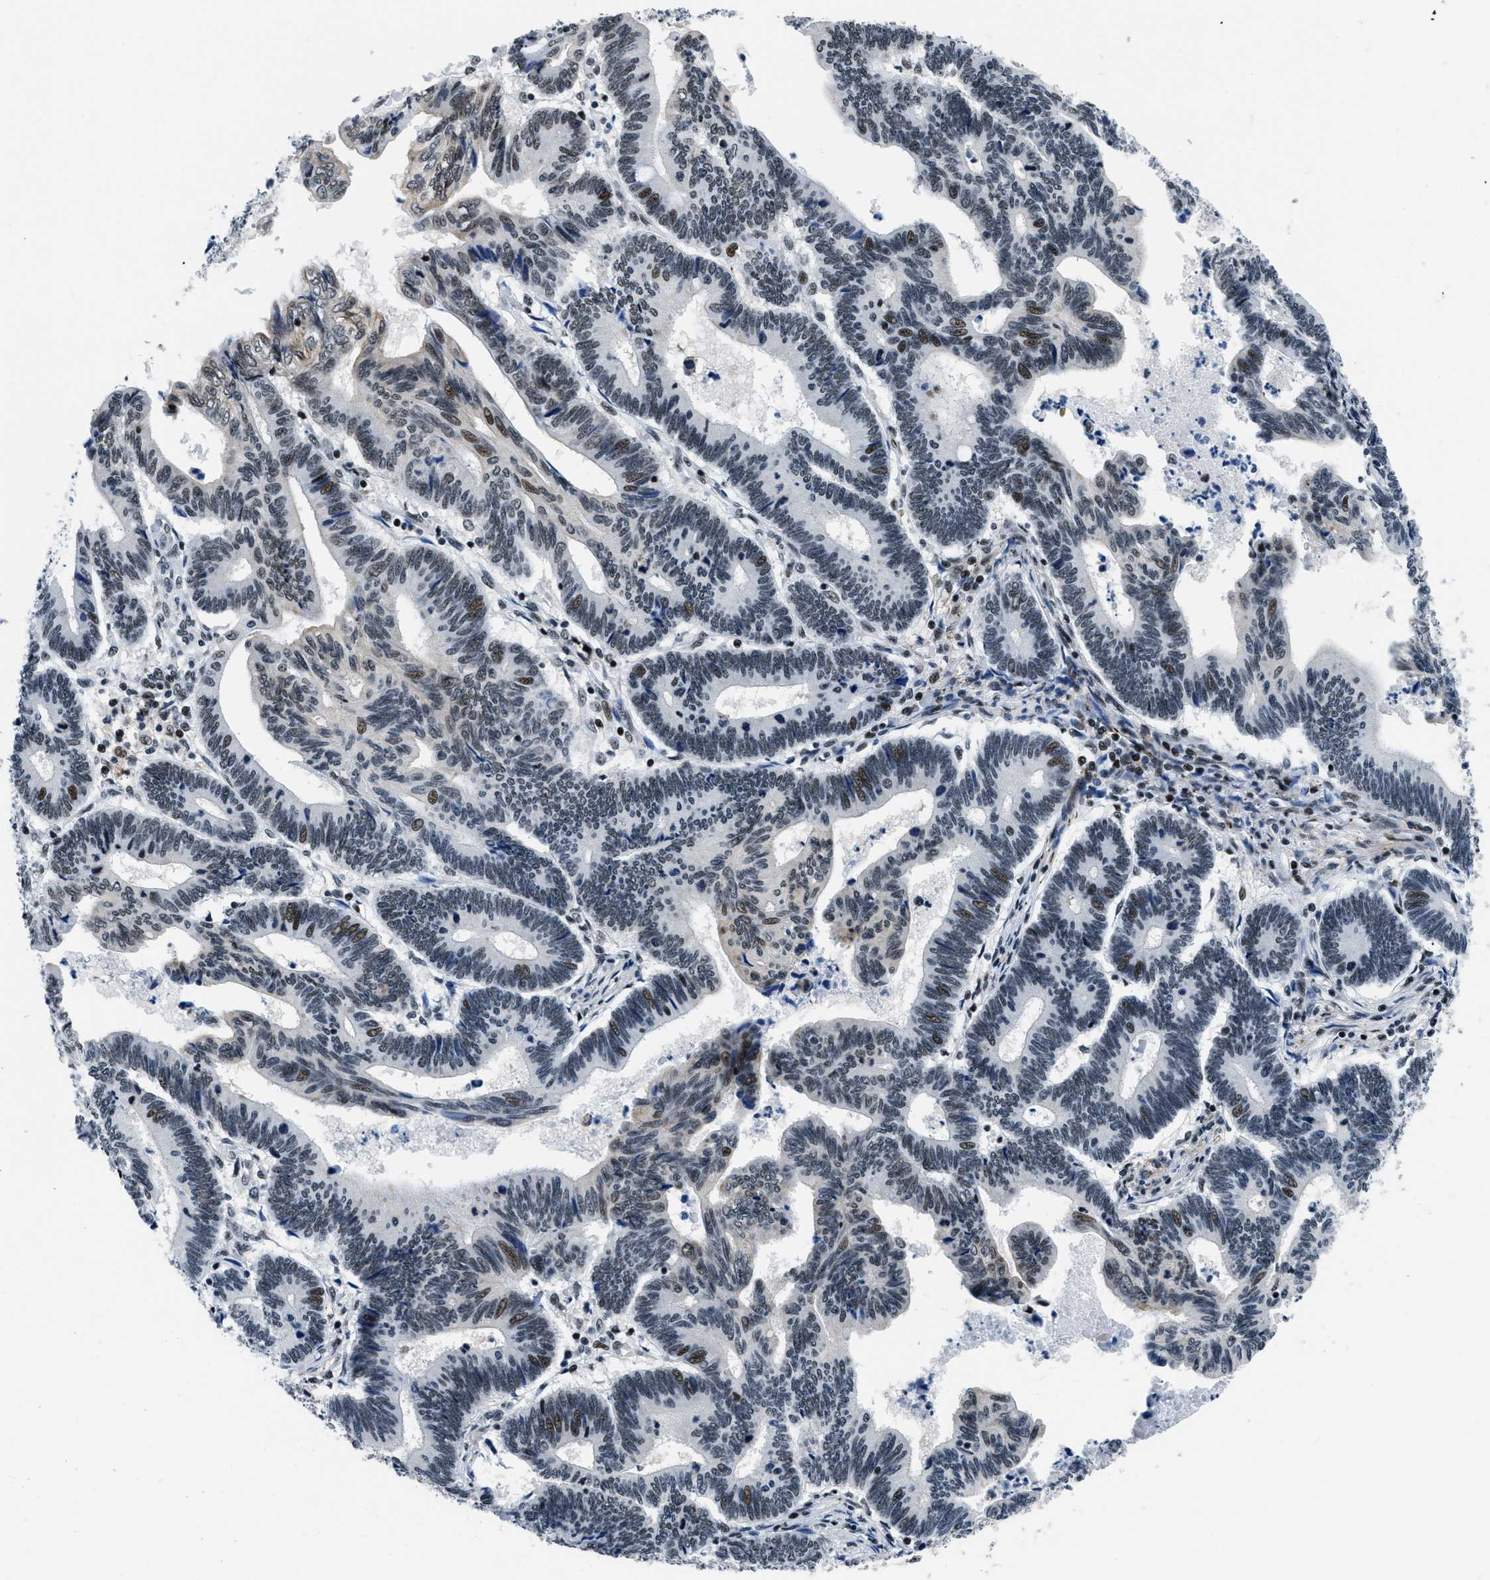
{"staining": {"intensity": "strong", "quantity": "<25%", "location": "nuclear"}, "tissue": "pancreatic cancer", "cell_type": "Tumor cells", "image_type": "cancer", "snomed": [{"axis": "morphology", "description": "Adenocarcinoma, NOS"}, {"axis": "topography", "description": "Pancreas"}], "caption": "A brown stain highlights strong nuclear staining of a protein in pancreatic cancer tumor cells.", "gene": "SMARCB1", "patient": {"sex": "female", "age": 70}}